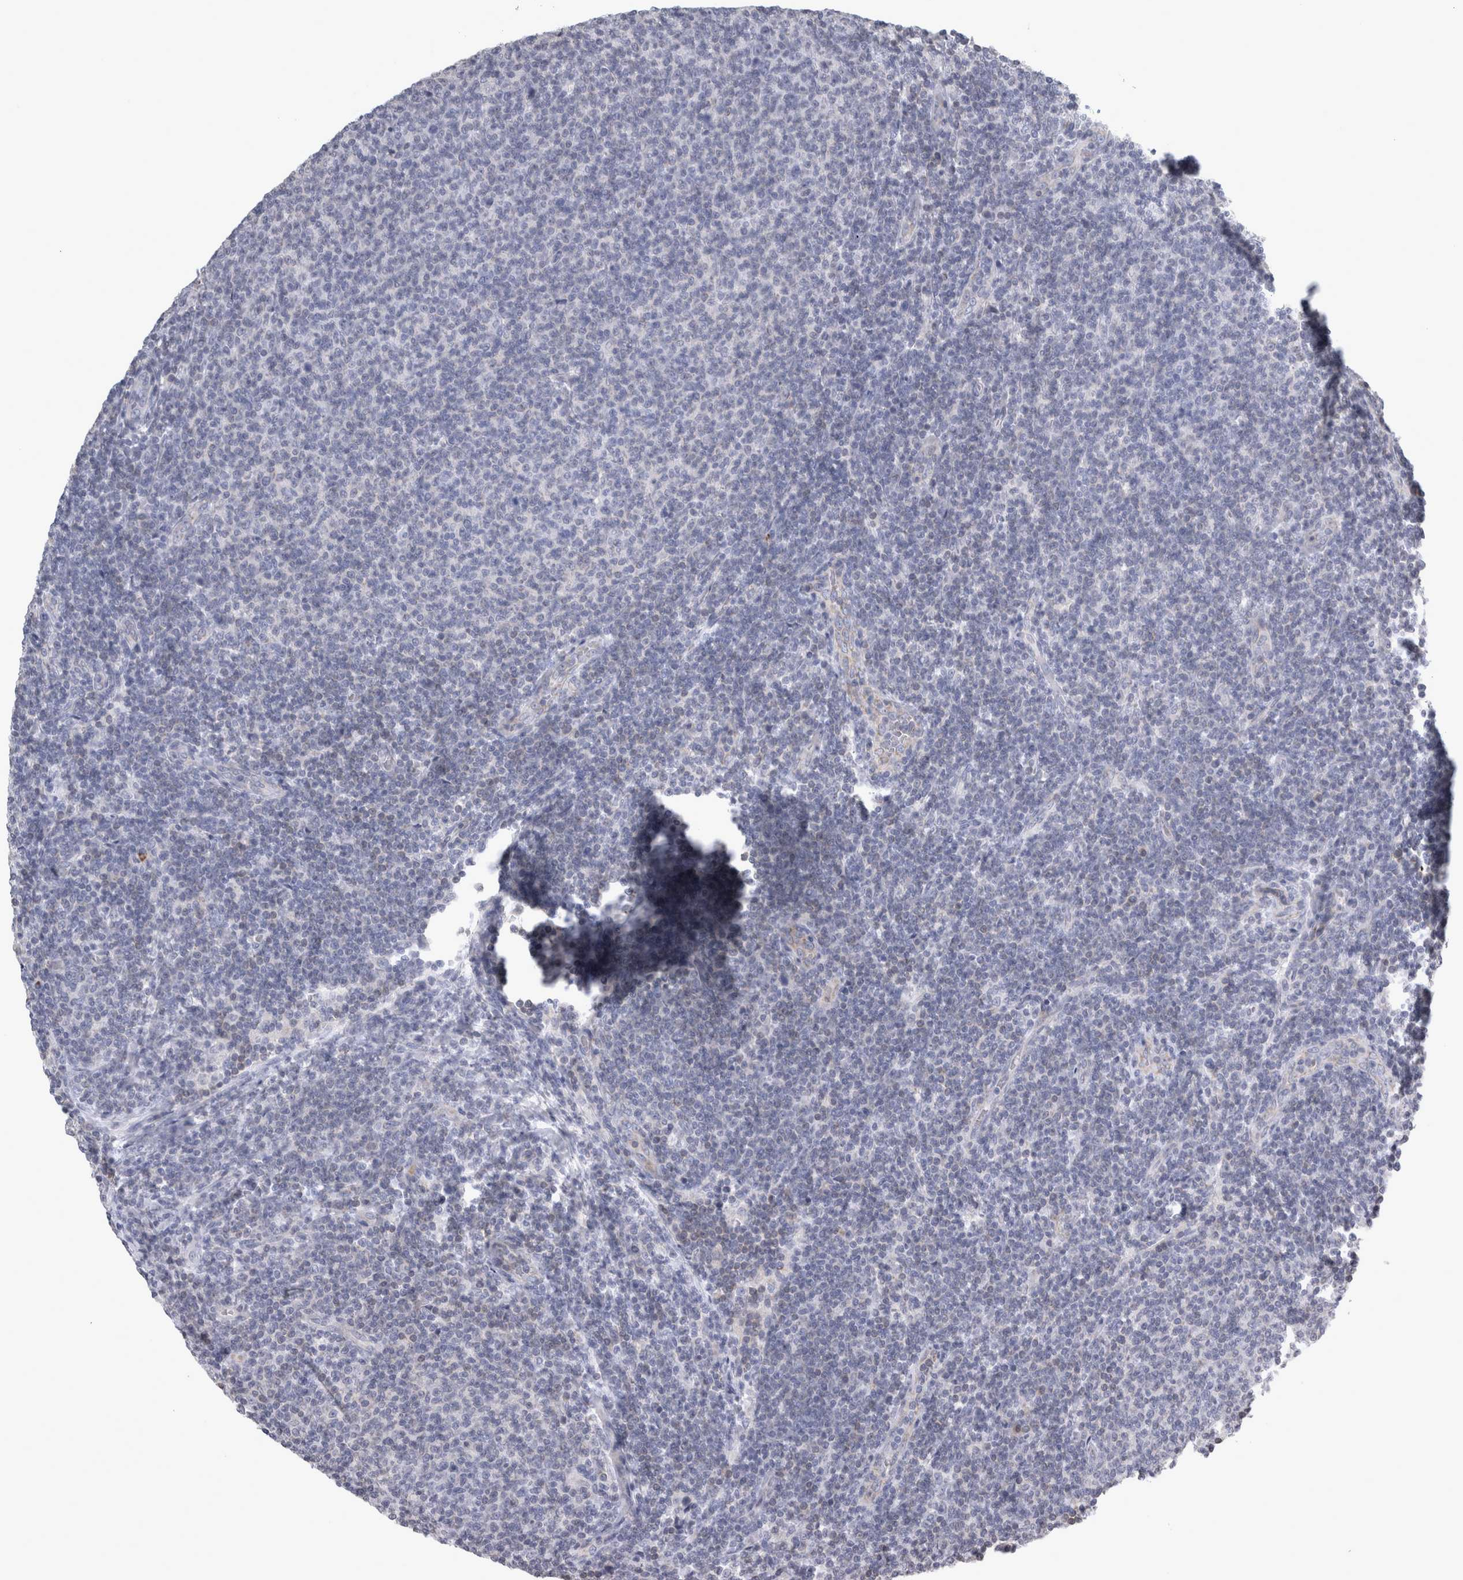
{"staining": {"intensity": "negative", "quantity": "none", "location": "none"}, "tissue": "lymphoma", "cell_type": "Tumor cells", "image_type": "cancer", "snomed": [{"axis": "morphology", "description": "Malignant lymphoma, non-Hodgkin's type, Low grade"}, {"axis": "topography", "description": "Lymph node"}], "caption": "This is an immunohistochemistry (IHC) image of low-grade malignant lymphoma, non-Hodgkin's type. There is no staining in tumor cells.", "gene": "TCAP", "patient": {"sex": "male", "age": 66}}